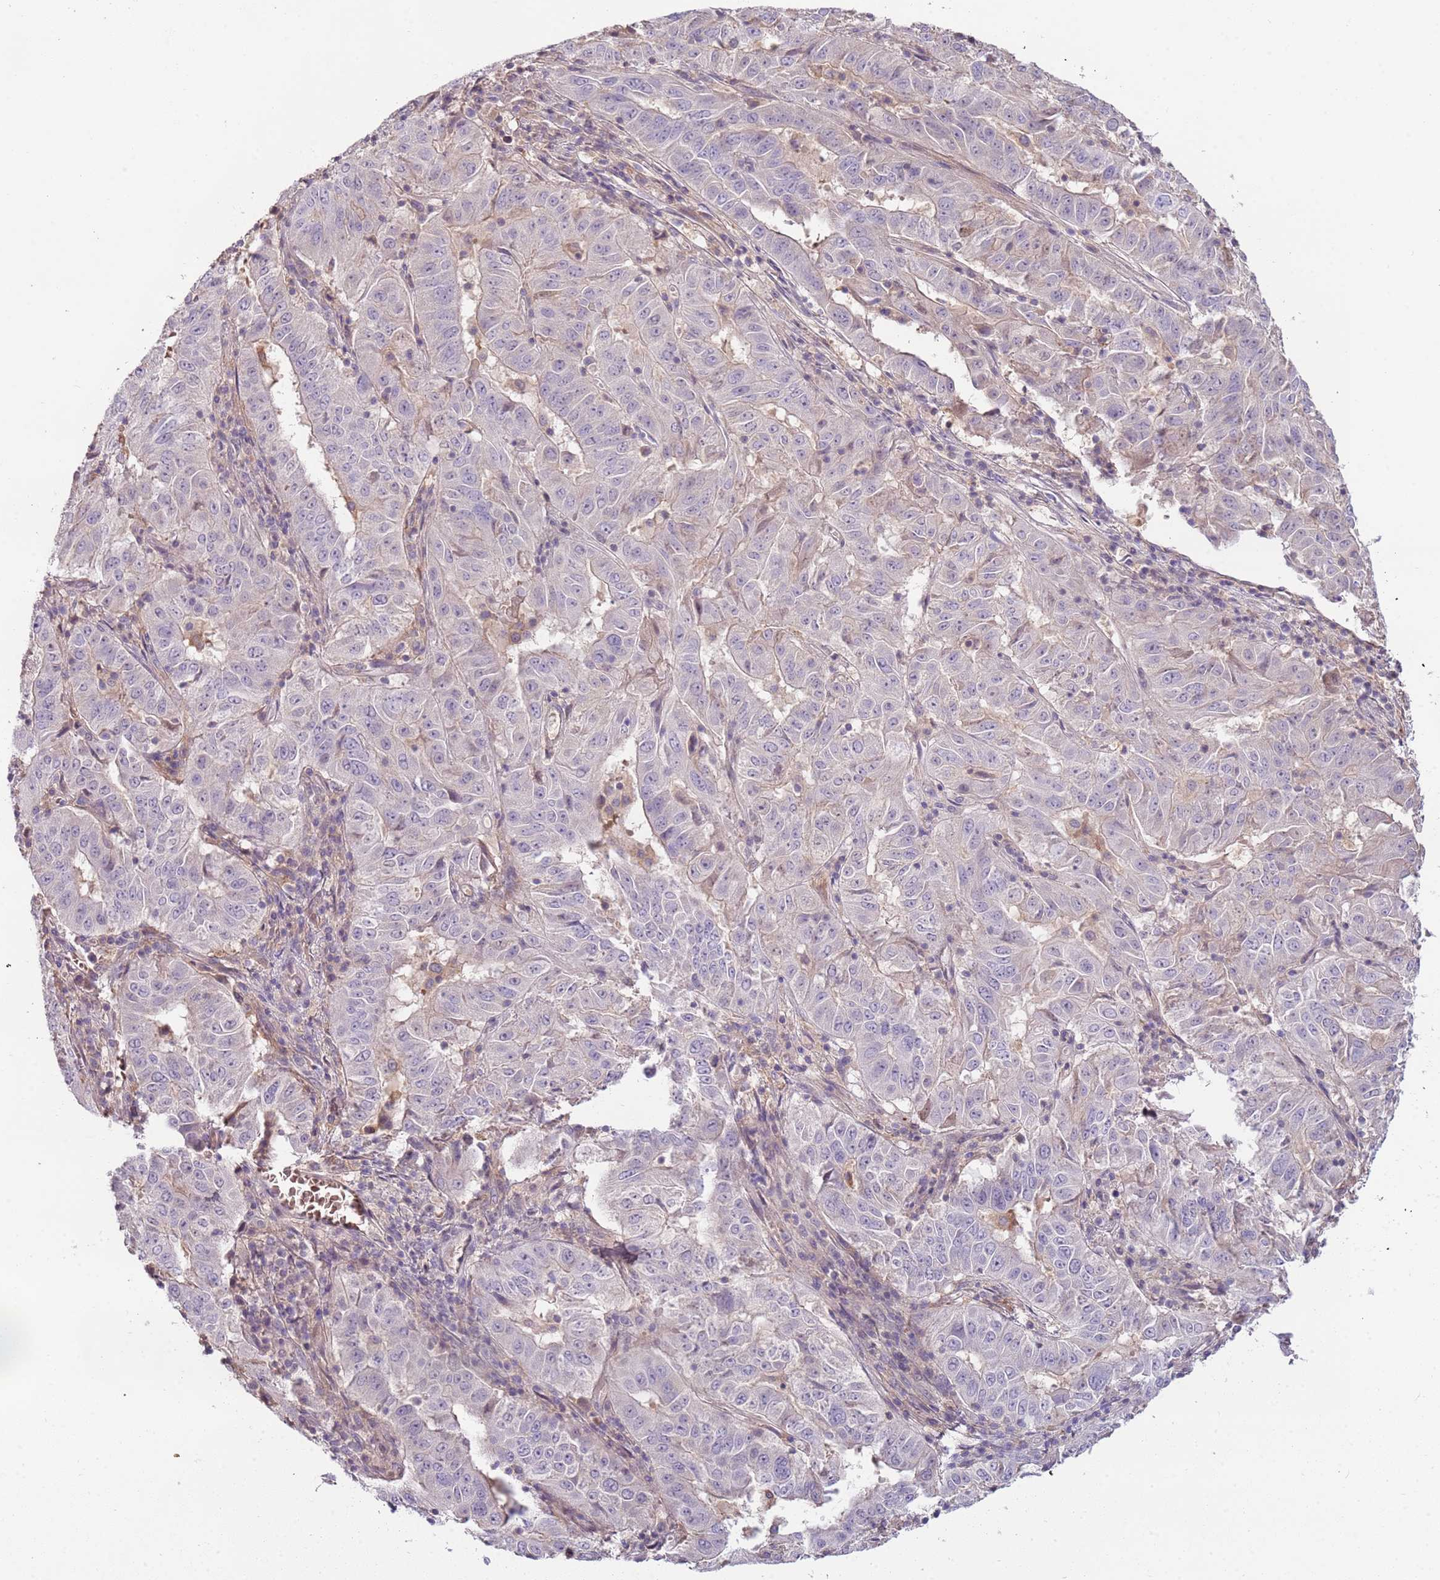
{"staining": {"intensity": "negative", "quantity": "none", "location": "none"}, "tissue": "pancreatic cancer", "cell_type": "Tumor cells", "image_type": "cancer", "snomed": [{"axis": "morphology", "description": "Adenocarcinoma, NOS"}, {"axis": "topography", "description": "Pancreas"}], "caption": "The immunohistochemistry (IHC) histopathology image has no significant positivity in tumor cells of pancreatic cancer (adenocarcinoma) tissue.", "gene": "ARHGAP5", "patient": {"sex": "male", "age": 63}}